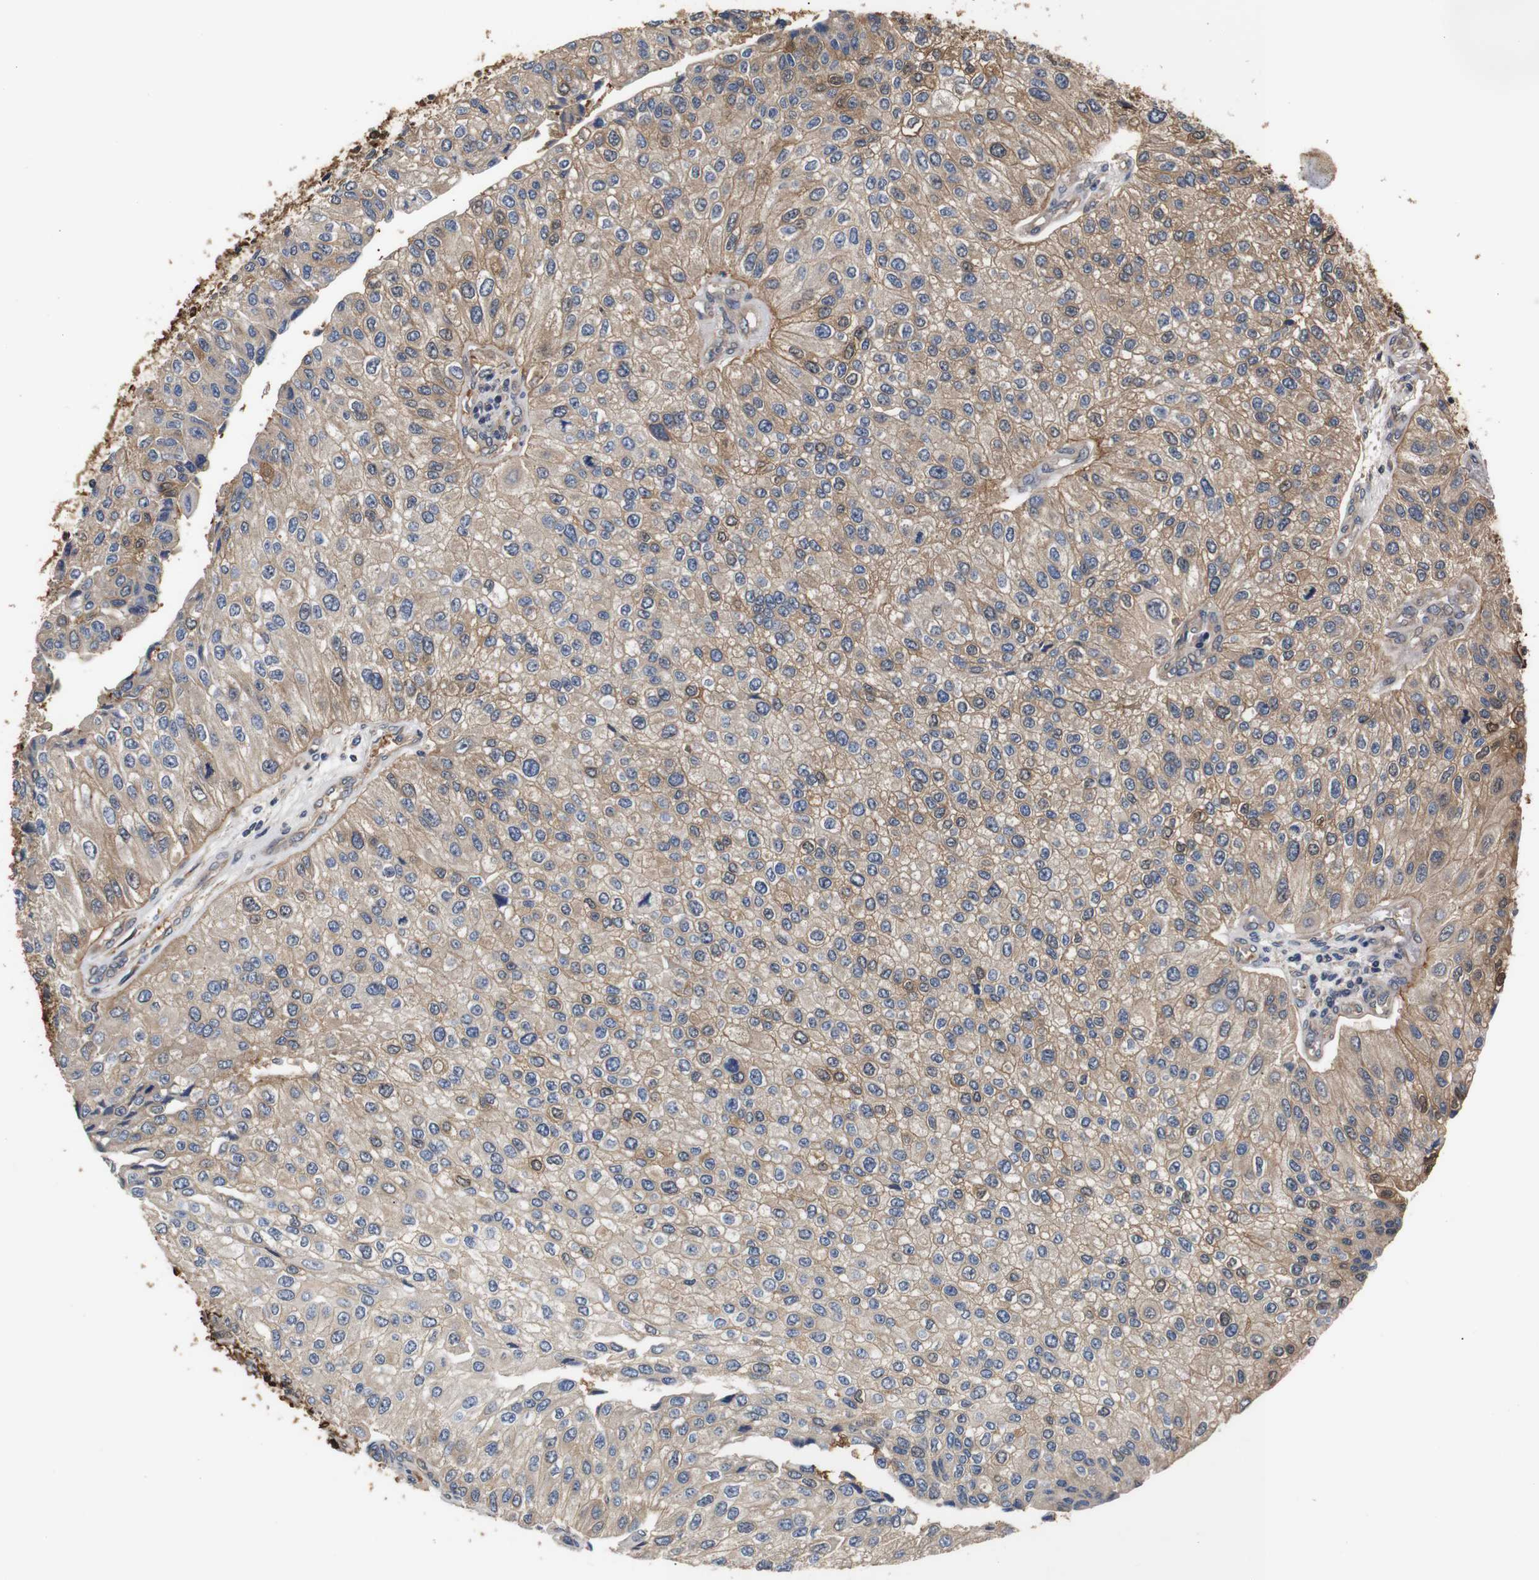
{"staining": {"intensity": "moderate", "quantity": "25%-75%", "location": "cytoplasmic/membranous"}, "tissue": "urothelial cancer", "cell_type": "Tumor cells", "image_type": "cancer", "snomed": [{"axis": "morphology", "description": "Urothelial carcinoma, High grade"}, {"axis": "topography", "description": "Kidney"}, {"axis": "topography", "description": "Urinary bladder"}], "caption": "High-grade urothelial carcinoma stained with immunohistochemistry (IHC) exhibits moderate cytoplasmic/membranous staining in about 25%-75% of tumor cells.", "gene": "DDR1", "patient": {"sex": "male", "age": 77}}